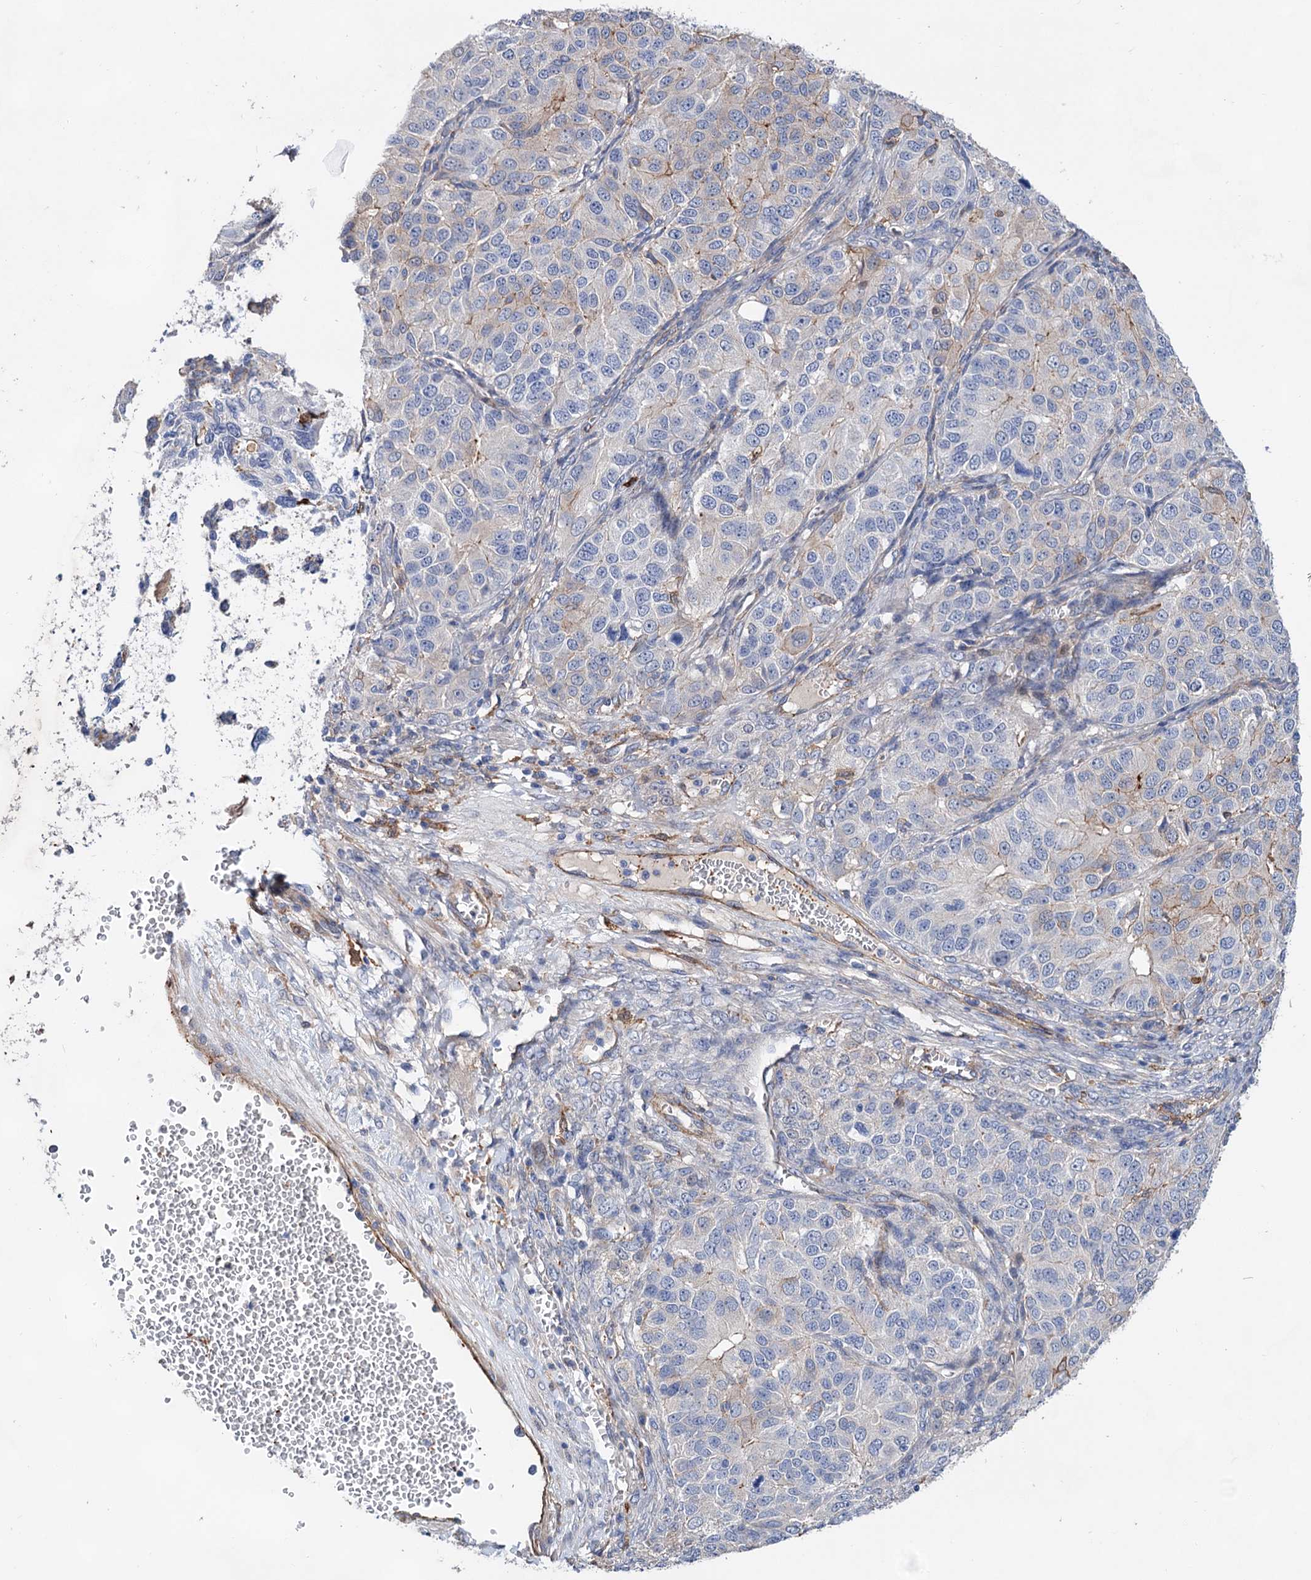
{"staining": {"intensity": "negative", "quantity": "none", "location": "none"}, "tissue": "ovarian cancer", "cell_type": "Tumor cells", "image_type": "cancer", "snomed": [{"axis": "morphology", "description": "Carcinoma, endometroid"}, {"axis": "topography", "description": "Ovary"}], "caption": "Tumor cells show no significant staining in endometroid carcinoma (ovarian). (DAB immunohistochemistry with hematoxylin counter stain).", "gene": "TMTC3", "patient": {"sex": "female", "age": 51}}